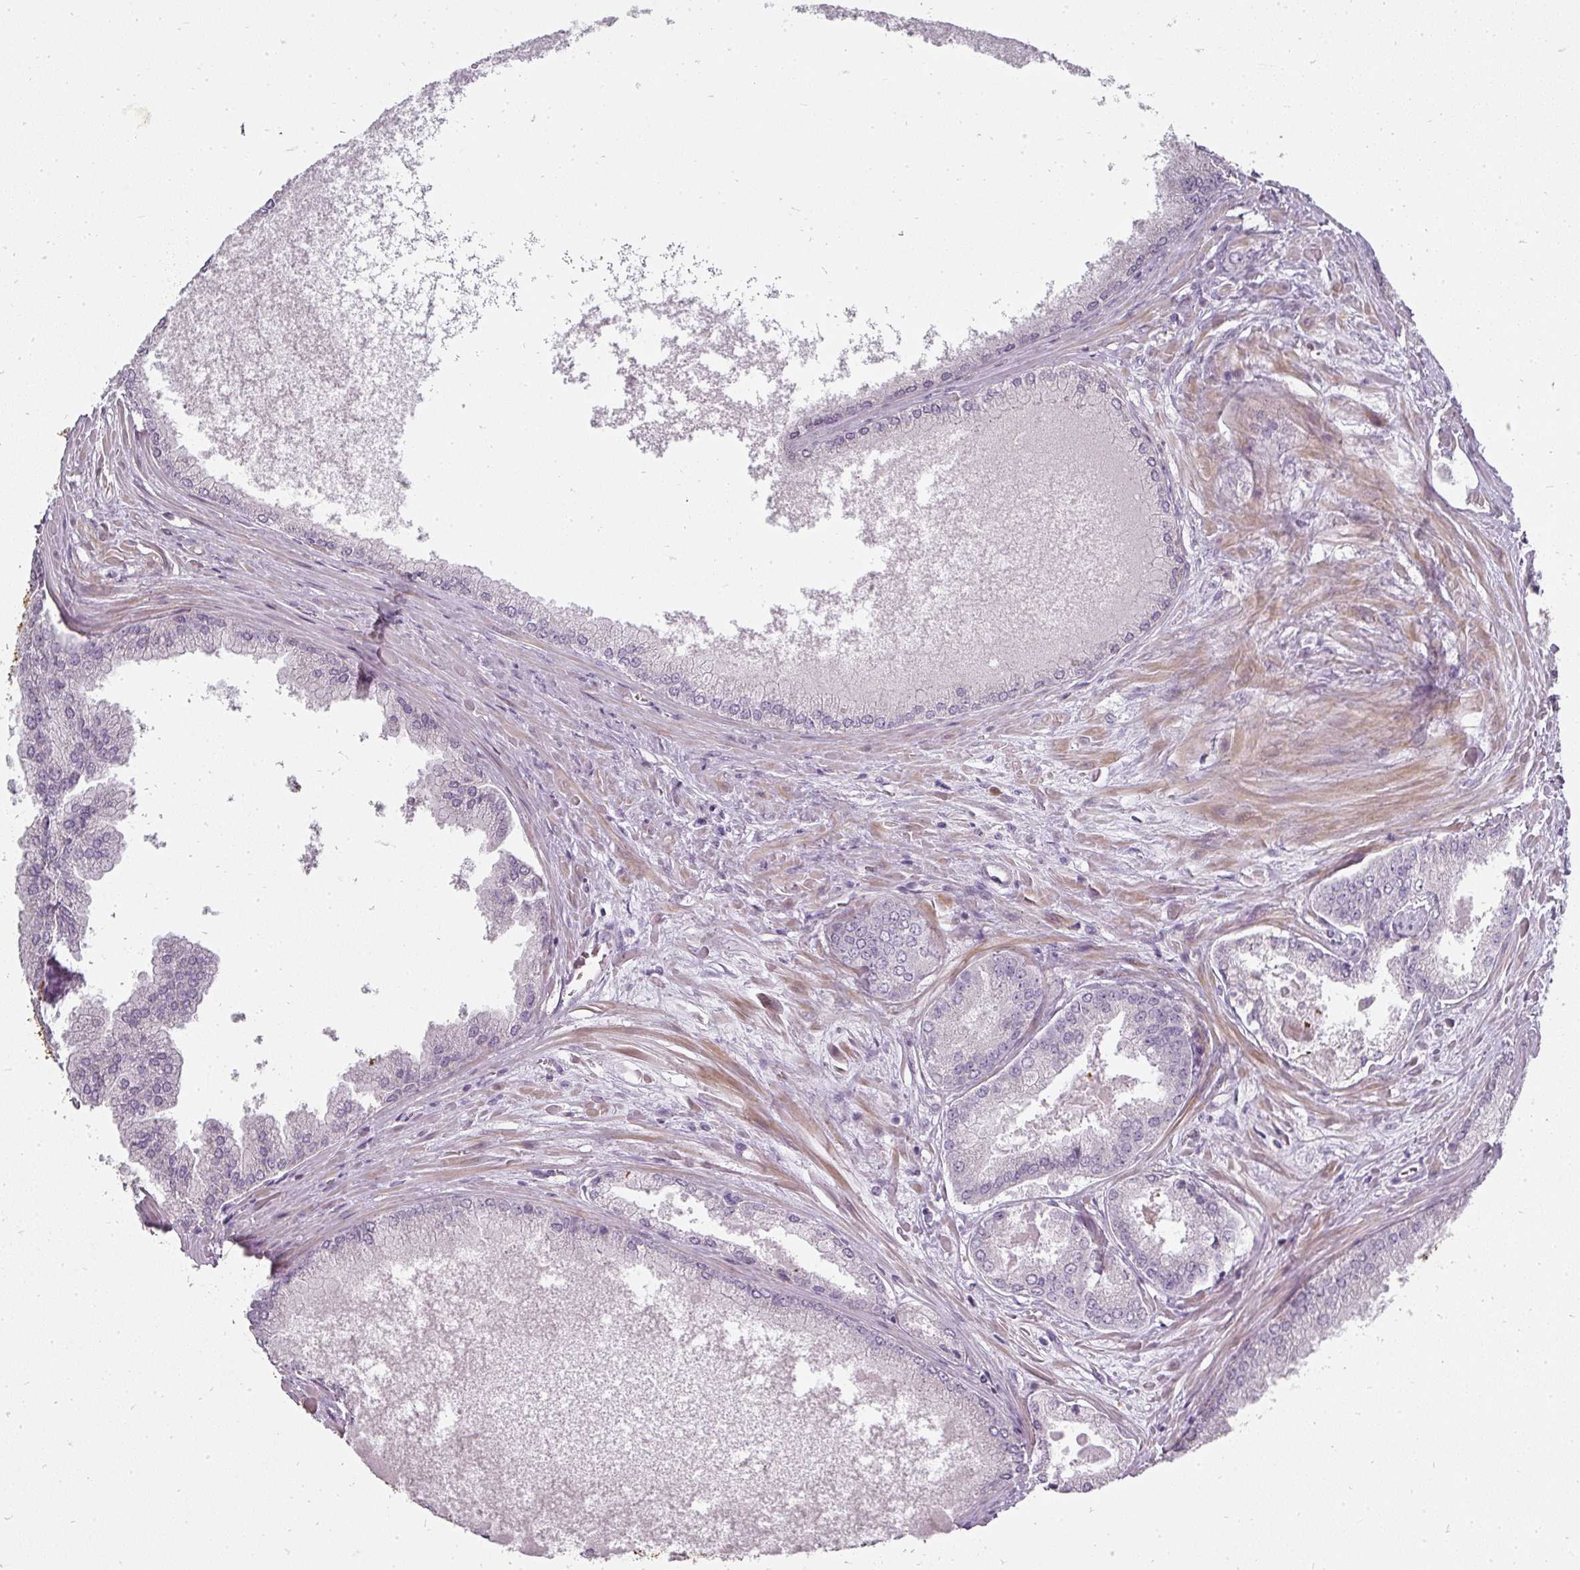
{"staining": {"intensity": "negative", "quantity": "none", "location": "none"}, "tissue": "prostate cancer", "cell_type": "Tumor cells", "image_type": "cancer", "snomed": [{"axis": "morphology", "description": "Adenocarcinoma, Low grade"}, {"axis": "topography", "description": "Prostate"}], "caption": "The image demonstrates no staining of tumor cells in low-grade adenocarcinoma (prostate).", "gene": "BIK", "patient": {"sex": "male", "age": 68}}